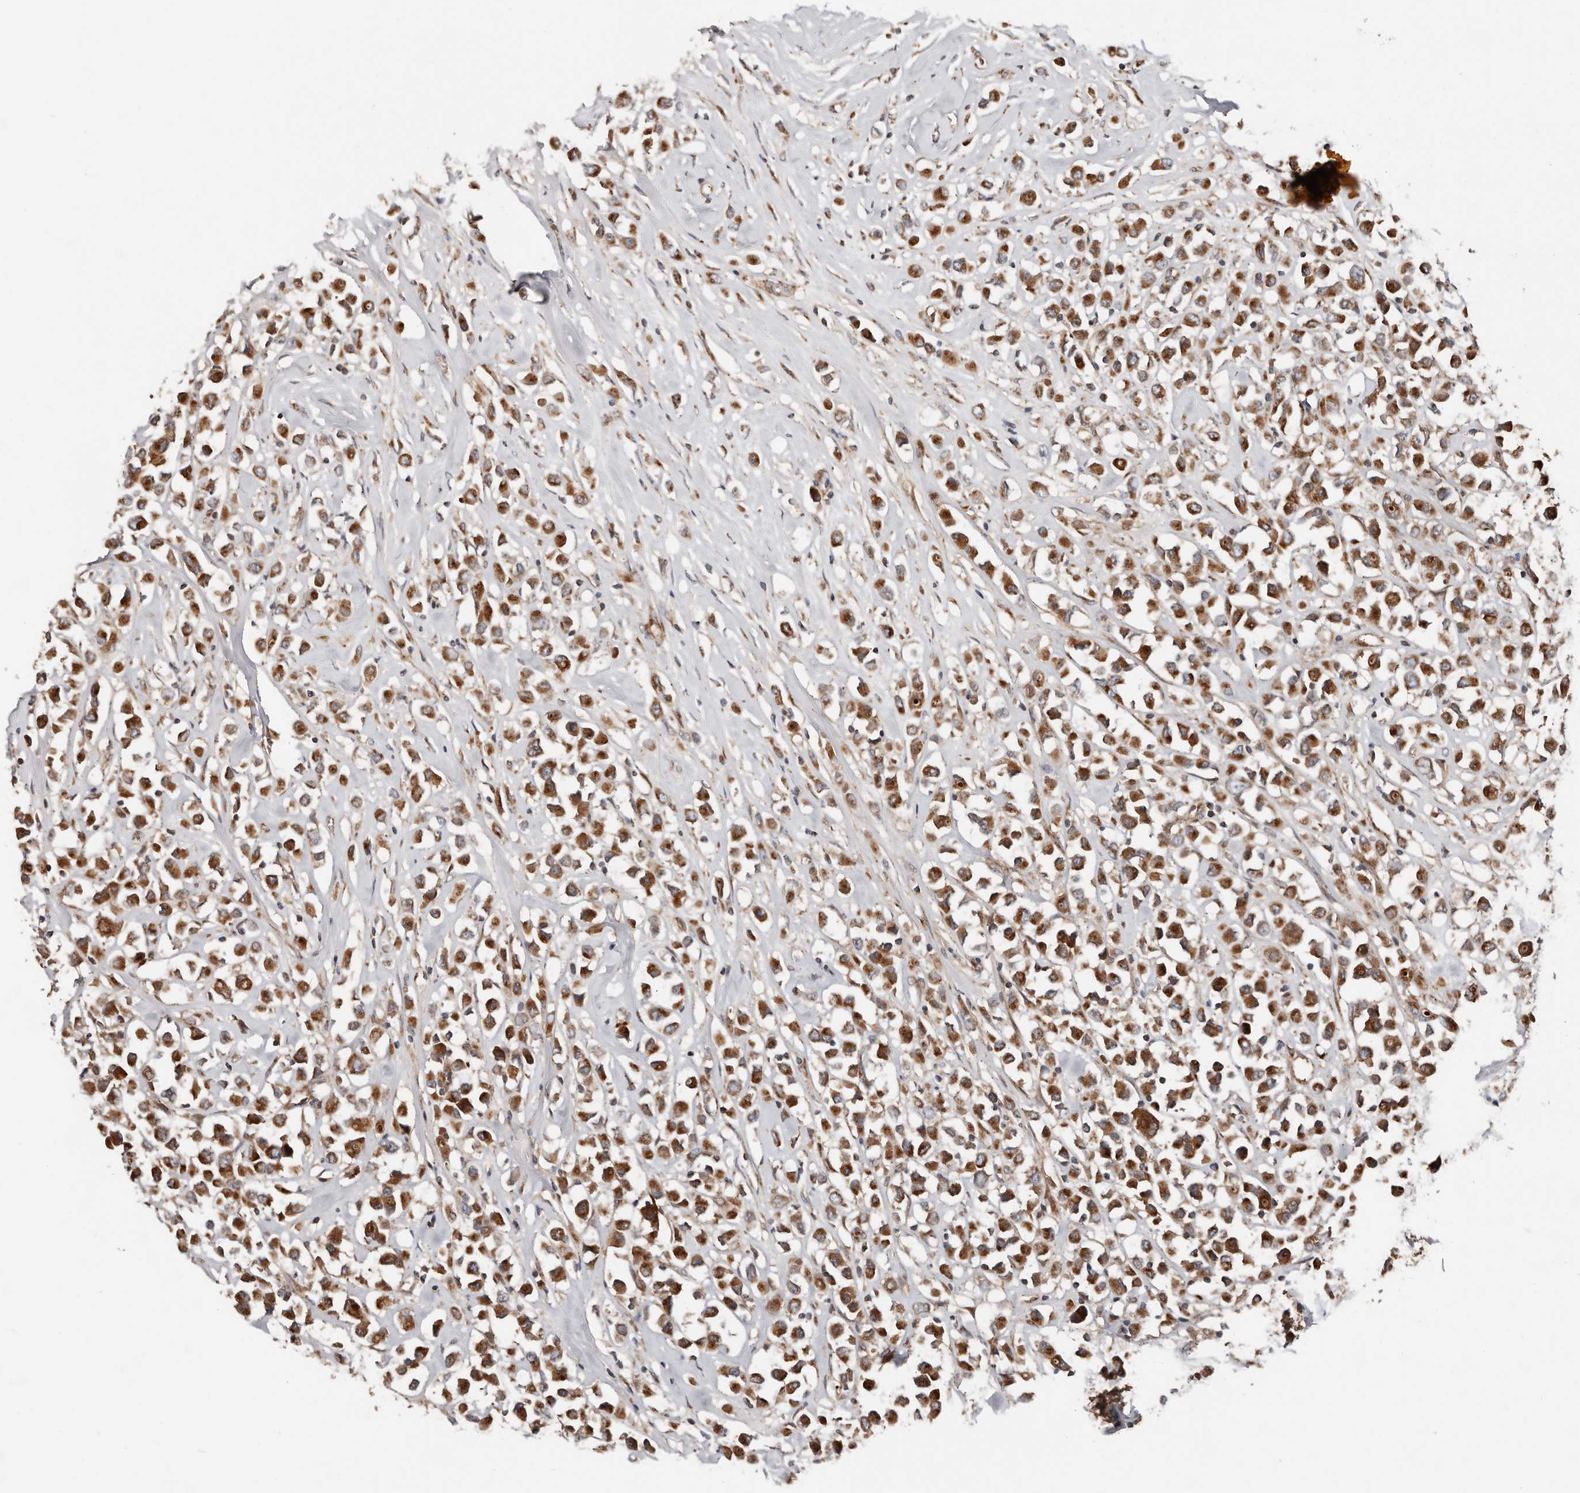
{"staining": {"intensity": "strong", "quantity": ">75%", "location": "cytoplasmic/membranous"}, "tissue": "breast cancer", "cell_type": "Tumor cells", "image_type": "cancer", "snomed": [{"axis": "morphology", "description": "Duct carcinoma"}, {"axis": "topography", "description": "Breast"}], "caption": "Protein analysis of invasive ductal carcinoma (breast) tissue exhibits strong cytoplasmic/membranous positivity in approximately >75% of tumor cells. The protein of interest is stained brown, and the nuclei are stained in blue (DAB IHC with brightfield microscopy, high magnification).", "gene": "COG1", "patient": {"sex": "female", "age": 61}}